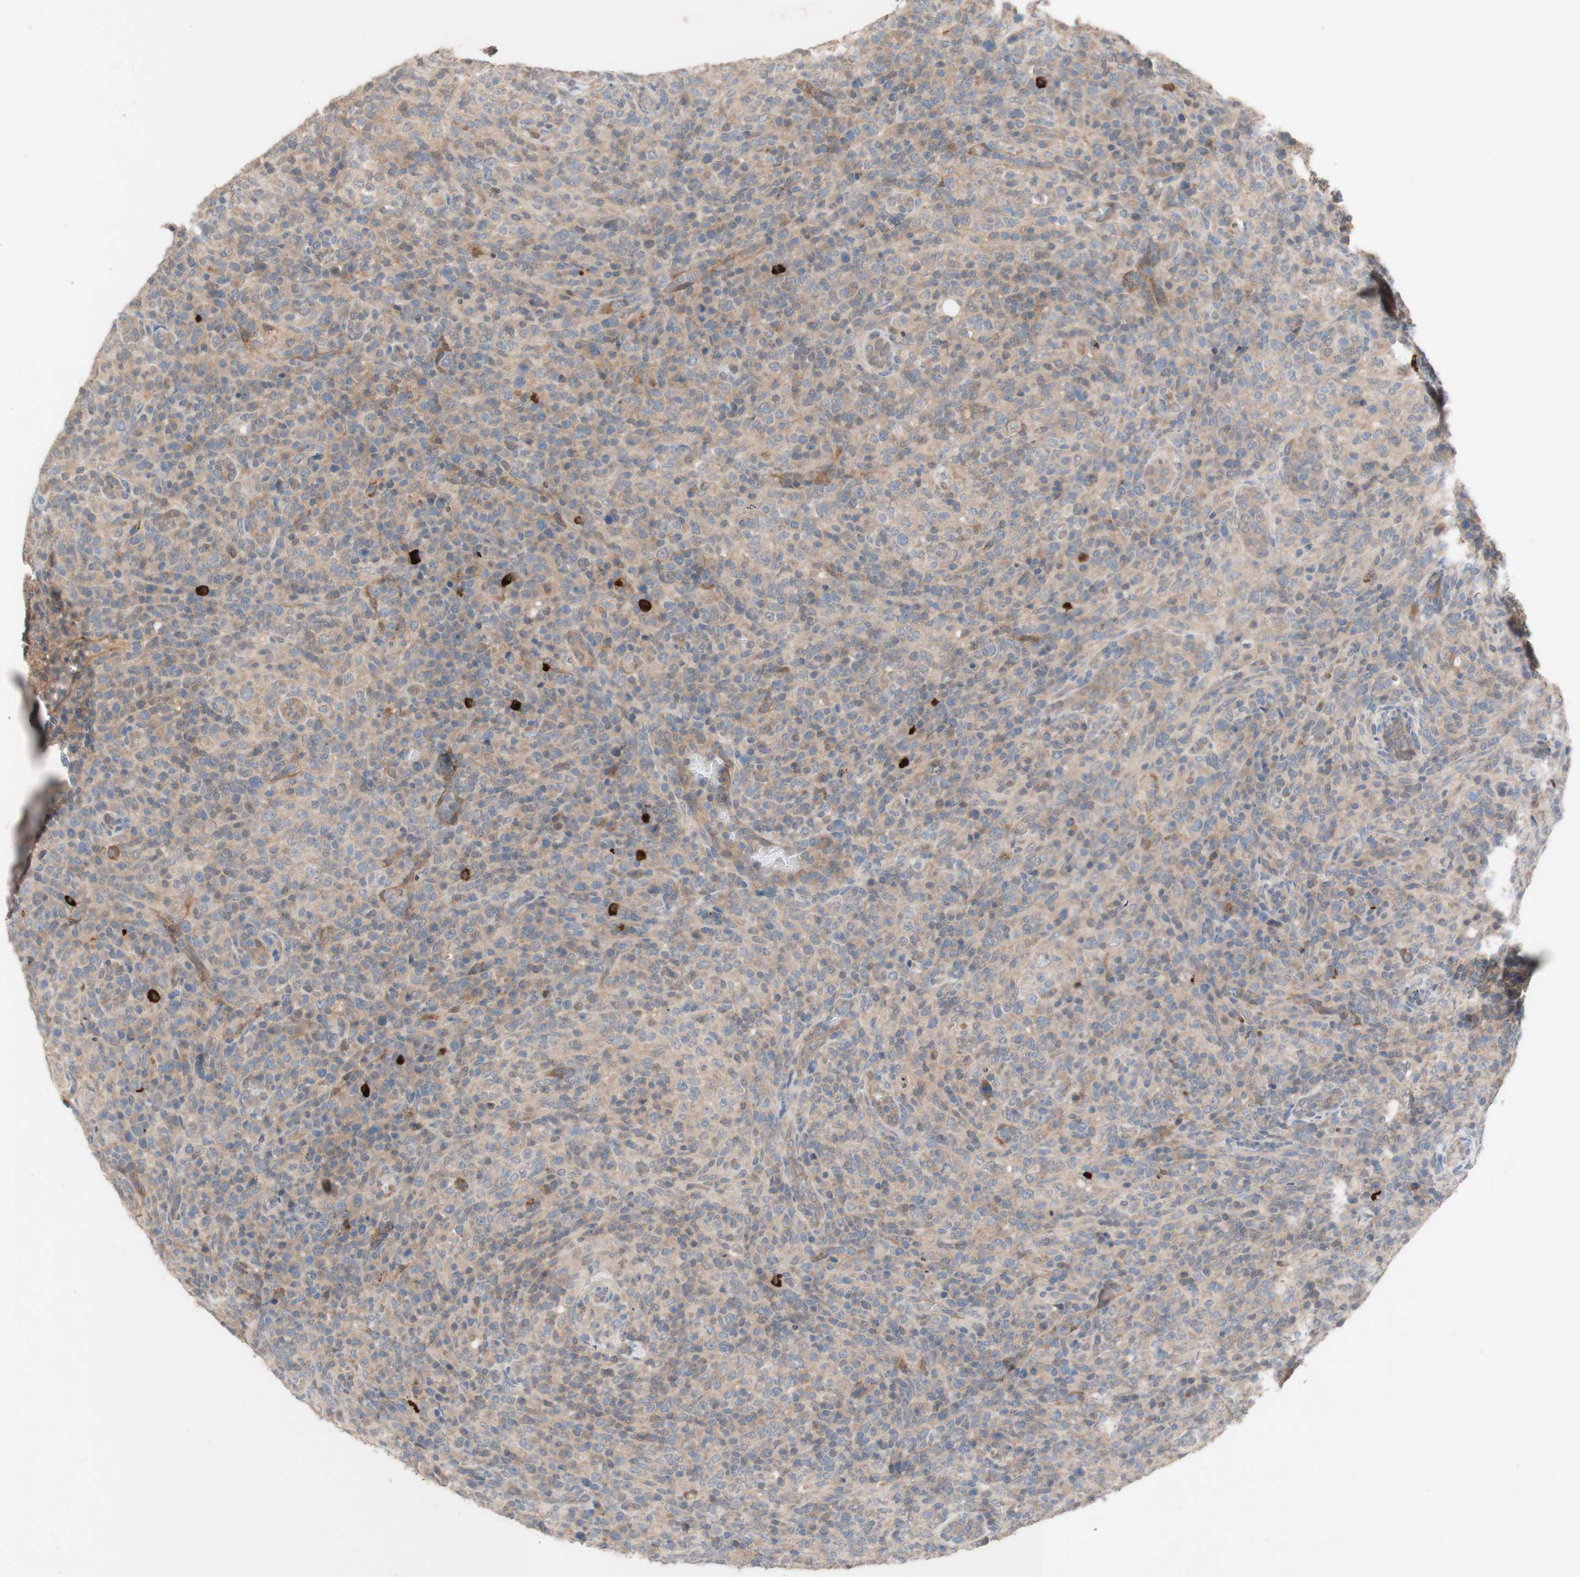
{"staining": {"intensity": "weak", "quantity": "25%-75%", "location": "cytoplasmic/membranous"}, "tissue": "lymphoma", "cell_type": "Tumor cells", "image_type": "cancer", "snomed": [{"axis": "morphology", "description": "Malignant lymphoma, non-Hodgkin's type, High grade"}, {"axis": "topography", "description": "Lymph node"}], "caption": "Immunohistochemistry of malignant lymphoma, non-Hodgkin's type (high-grade) reveals low levels of weak cytoplasmic/membranous staining in about 25%-75% of tumor cells.", "gene": "PEX2", "patient": {"sex": "female", "age": 76}}